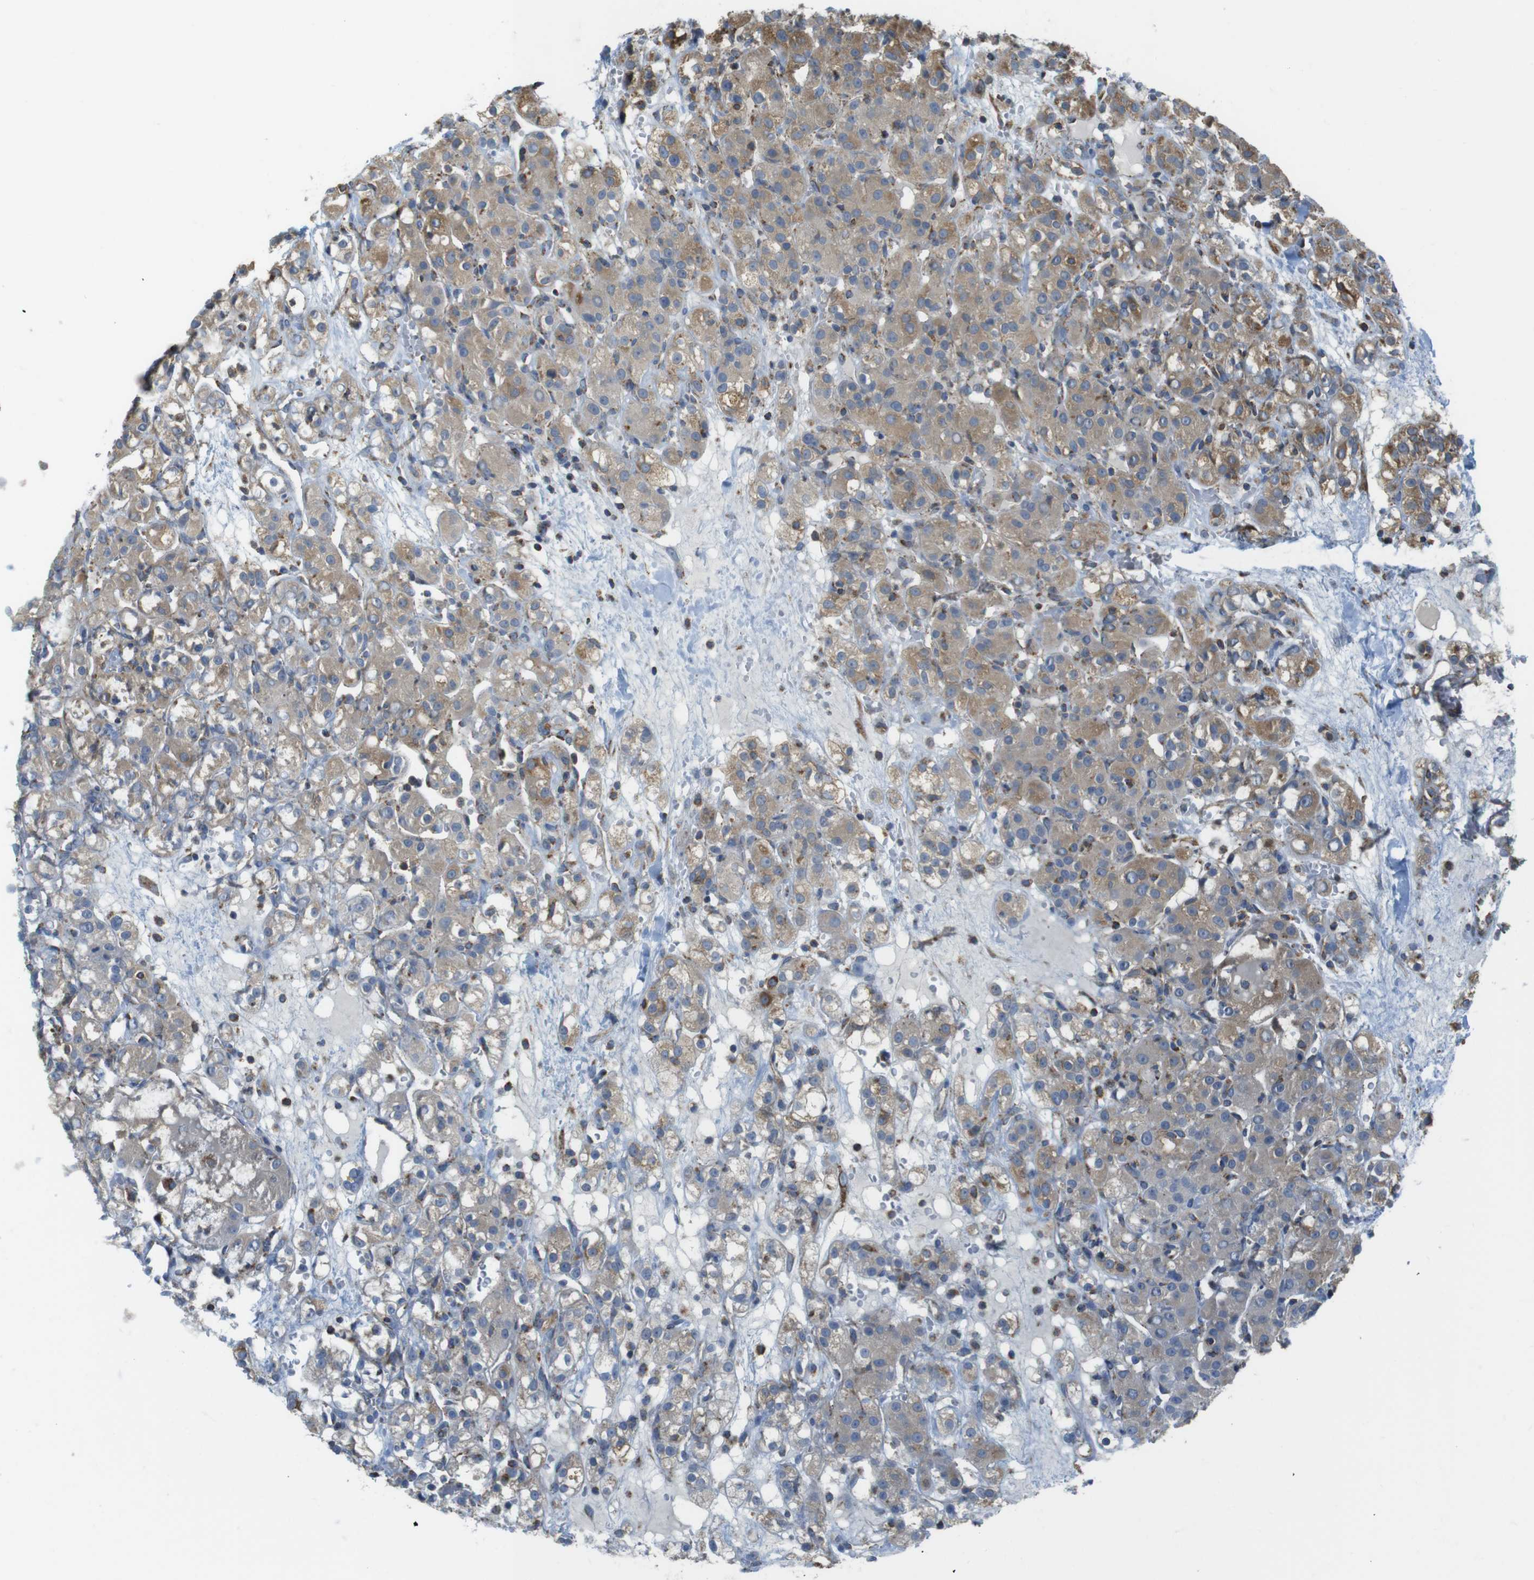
{"staining": {"intensity": "moderate", "quantity": "25%-75%", "location": "cytoplasmic/membranous"}, "tissue": "renal cancer", "cell_type": "Tumor cells", "image_type": "cancer", "snomed": [{"axis": "morphology", "description": "Normal tissue, NOS"}, {"axis": "morphology", "description": "Adenocarcinoma, NOS"}, {"axis": "topography", "description": "Kidney"}], "caption": "The micrograph demonstrates immunohistochemical staining of adenocarcinoma (renal). There is moderate cytoplasmic/membranous positivity is present in approximately 25%-75% of tumor cells.", "gene": "GRIK2", "patient": {"sex": "male", "age": 61}}